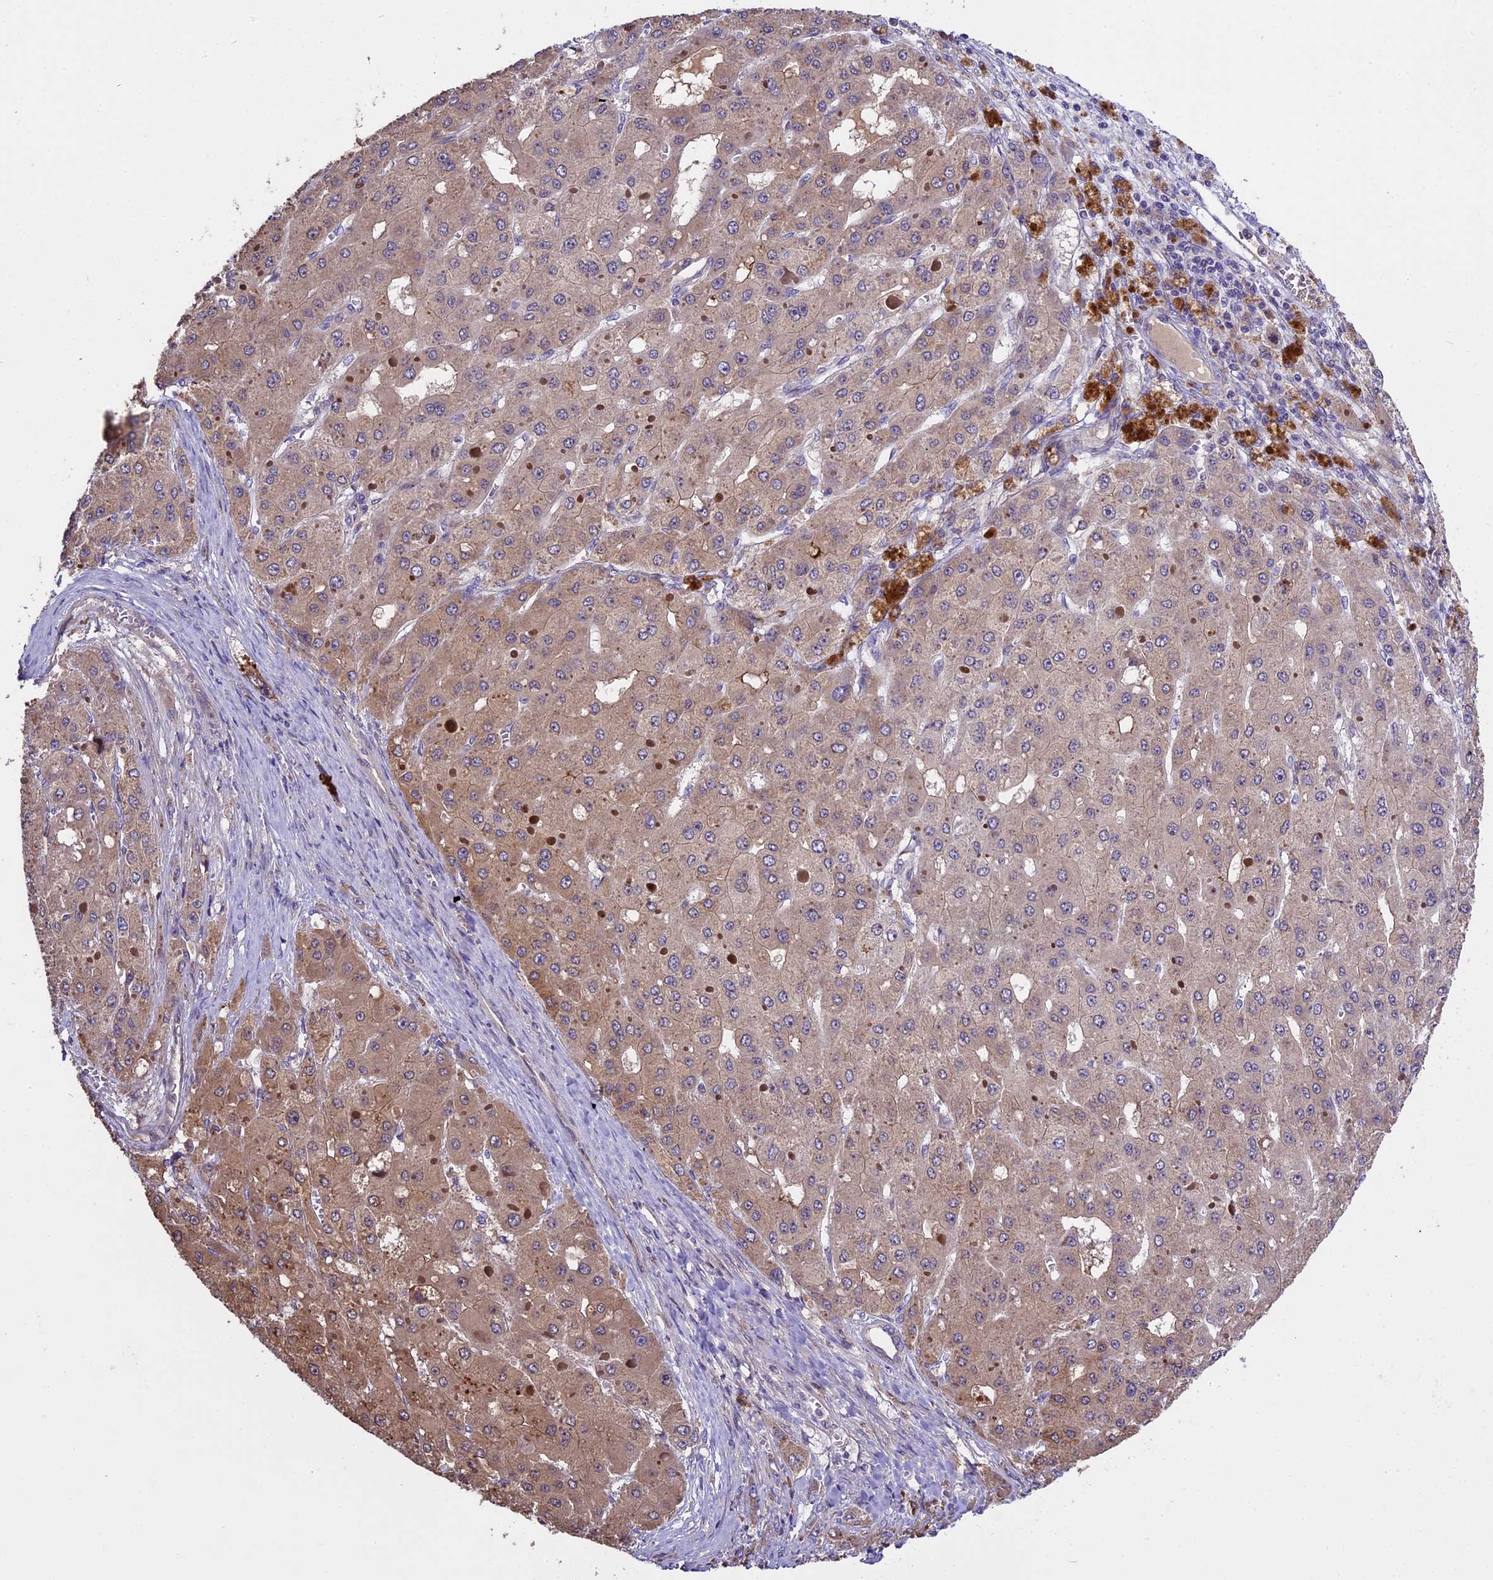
{"staining": {"intensity": "moderate", "quantity": "25%-75%", "location": "cytoplasmic/membranous"}, "tissue": "liver cancer", "cell_type": "Tumor cells", "image_type": "cancer", "snomed": [{"axis": "morphology", "description": "Carcinoma, Hepatocellular, NOS"}, {"axis": "topography", "description": "Liver"}], "caption": "Moderate cytoplasmic/membranous protein expression is identified in approximately 25%-75% of tumor cells in hepatocellular carcinoma (liver).", "gene": "ABCC10", "patient": {"sex": "female", "age": 73}}